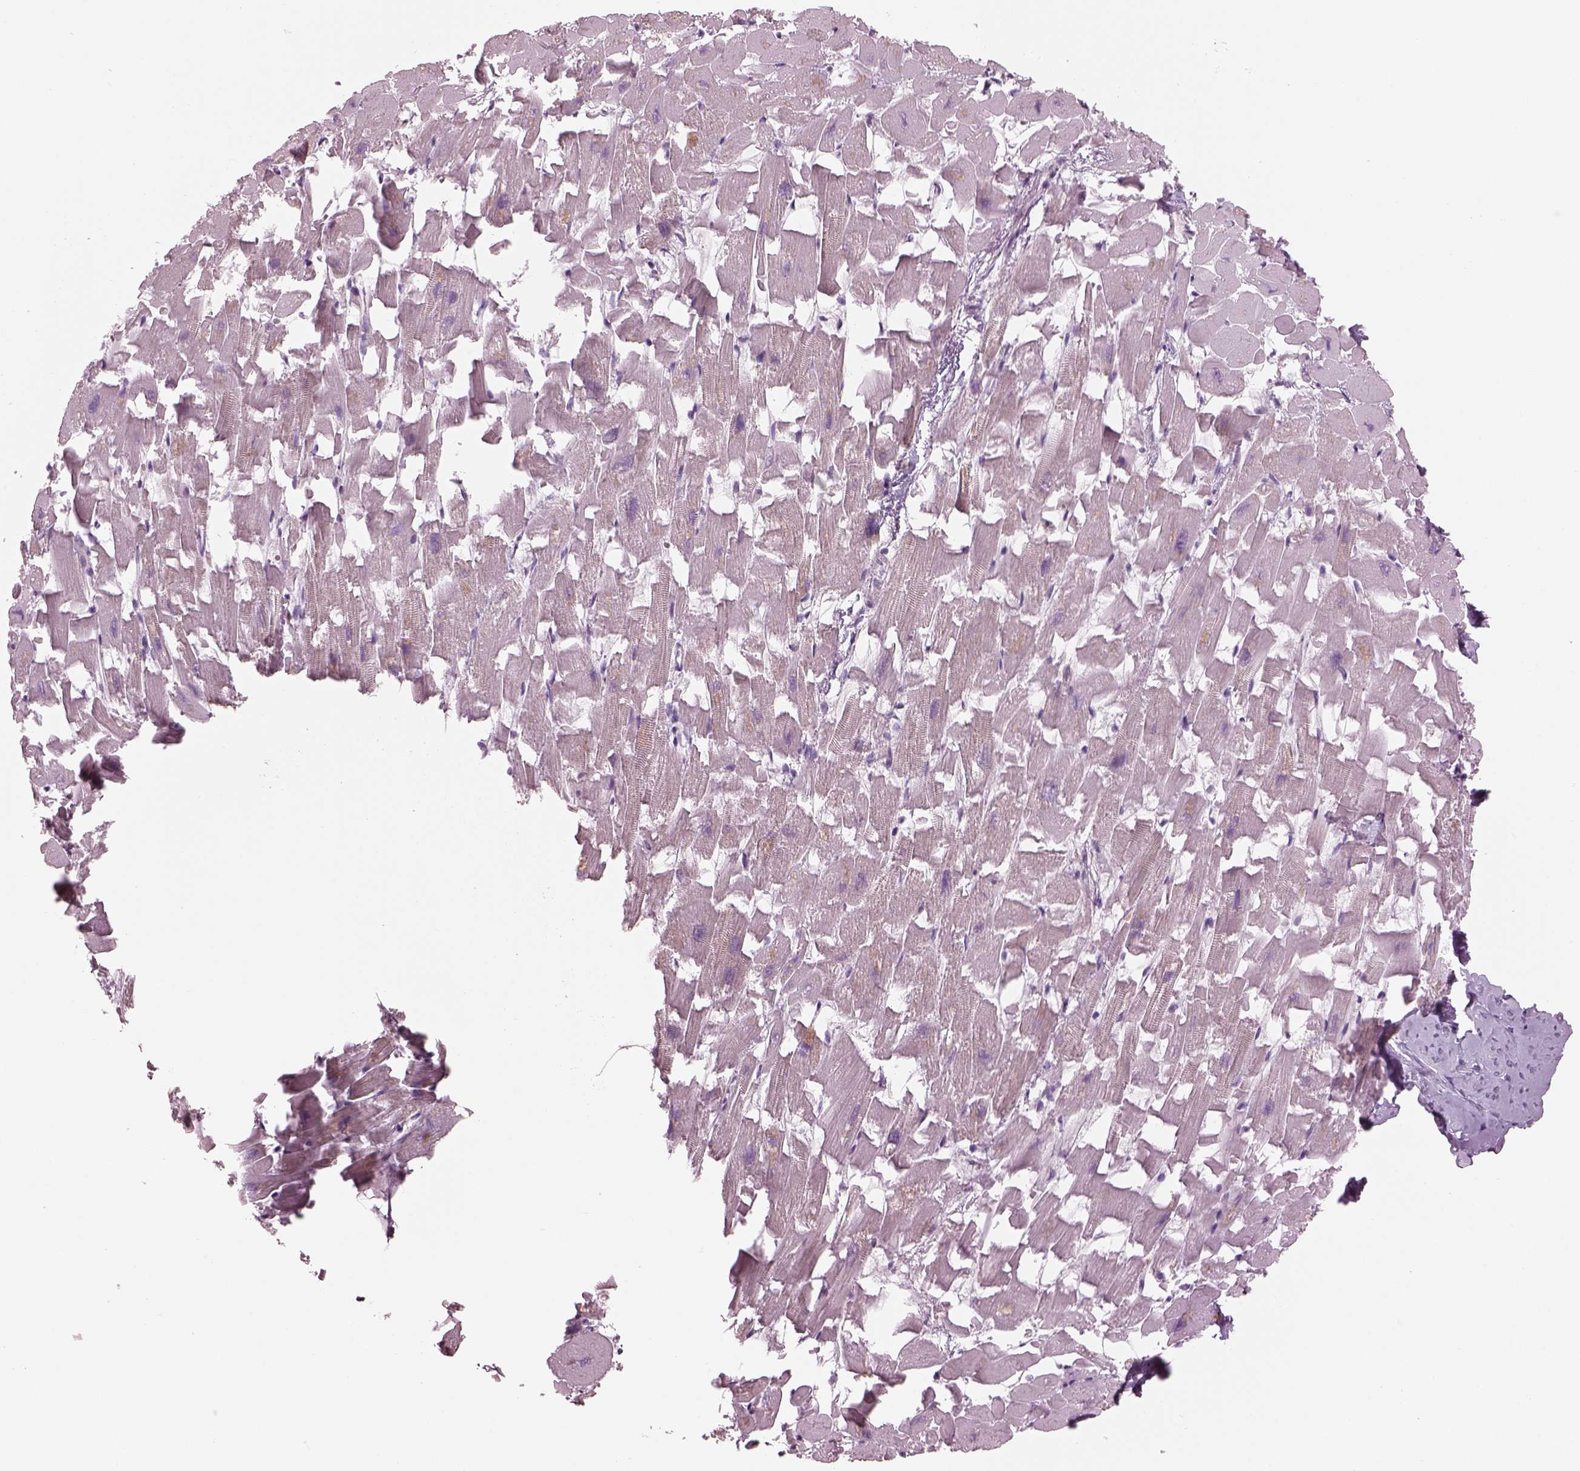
{"staining": {"intensity": "negative", "quantity": "none", "location": "none"}, "tissue": "heart muscle", "cell_type": "Cardiomyocytes", "image_type": "normal", "snomed": [{"axis": "morphology", "description": "Normal tissue, NOS"}, {"axis": "topography", "description": "Heart"}], "caption": "Immunohistochemistry (IHC) photomicrograph of unremarkable heart muscle stained for a protein (brown), which demonstrates no positivity in cardiomyocytes.", "gene": "CYLC1", "patient": {"sex": "female", "age": 64}}